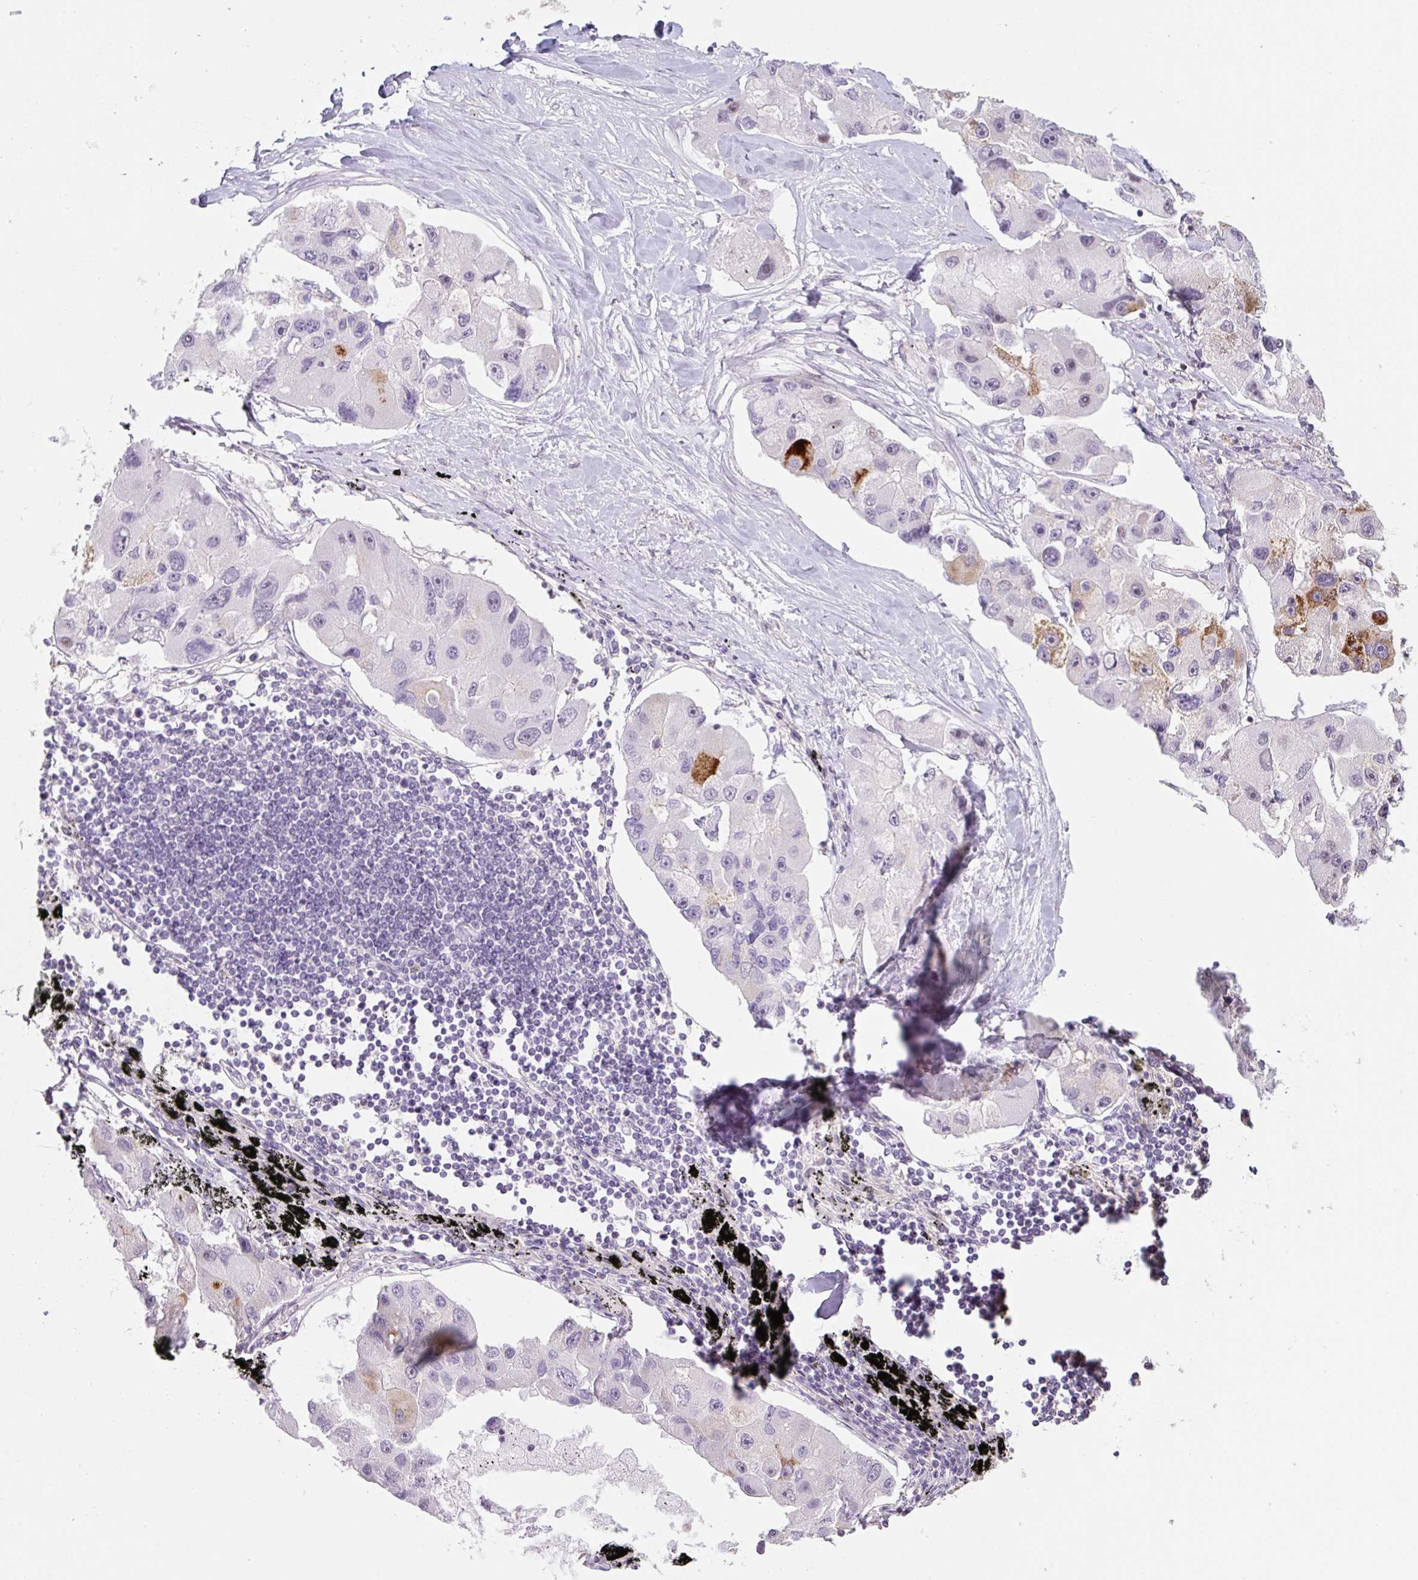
{"staining": {"intensity": "strong", "quantity": "<25%", "location": "cytoplasmic/membranous"}, "tissue": "lung cancer", "cell_type": "Tumor cells", "image_type": "cancer", "snomed": [{"axis": "morphology", "description": "Adenocarcinoma, NOS"}, {"axis": "topography", "description": "Lung"}], "caption": "About <25% of tumor cells in human lung adenocarcinoma reveal strong cytoplasmic/membranous protein positivity as visualized by brown immunohistochemical staining.", "gene": "ZNF552", "patient": {"sex": "female", "age": 54}}